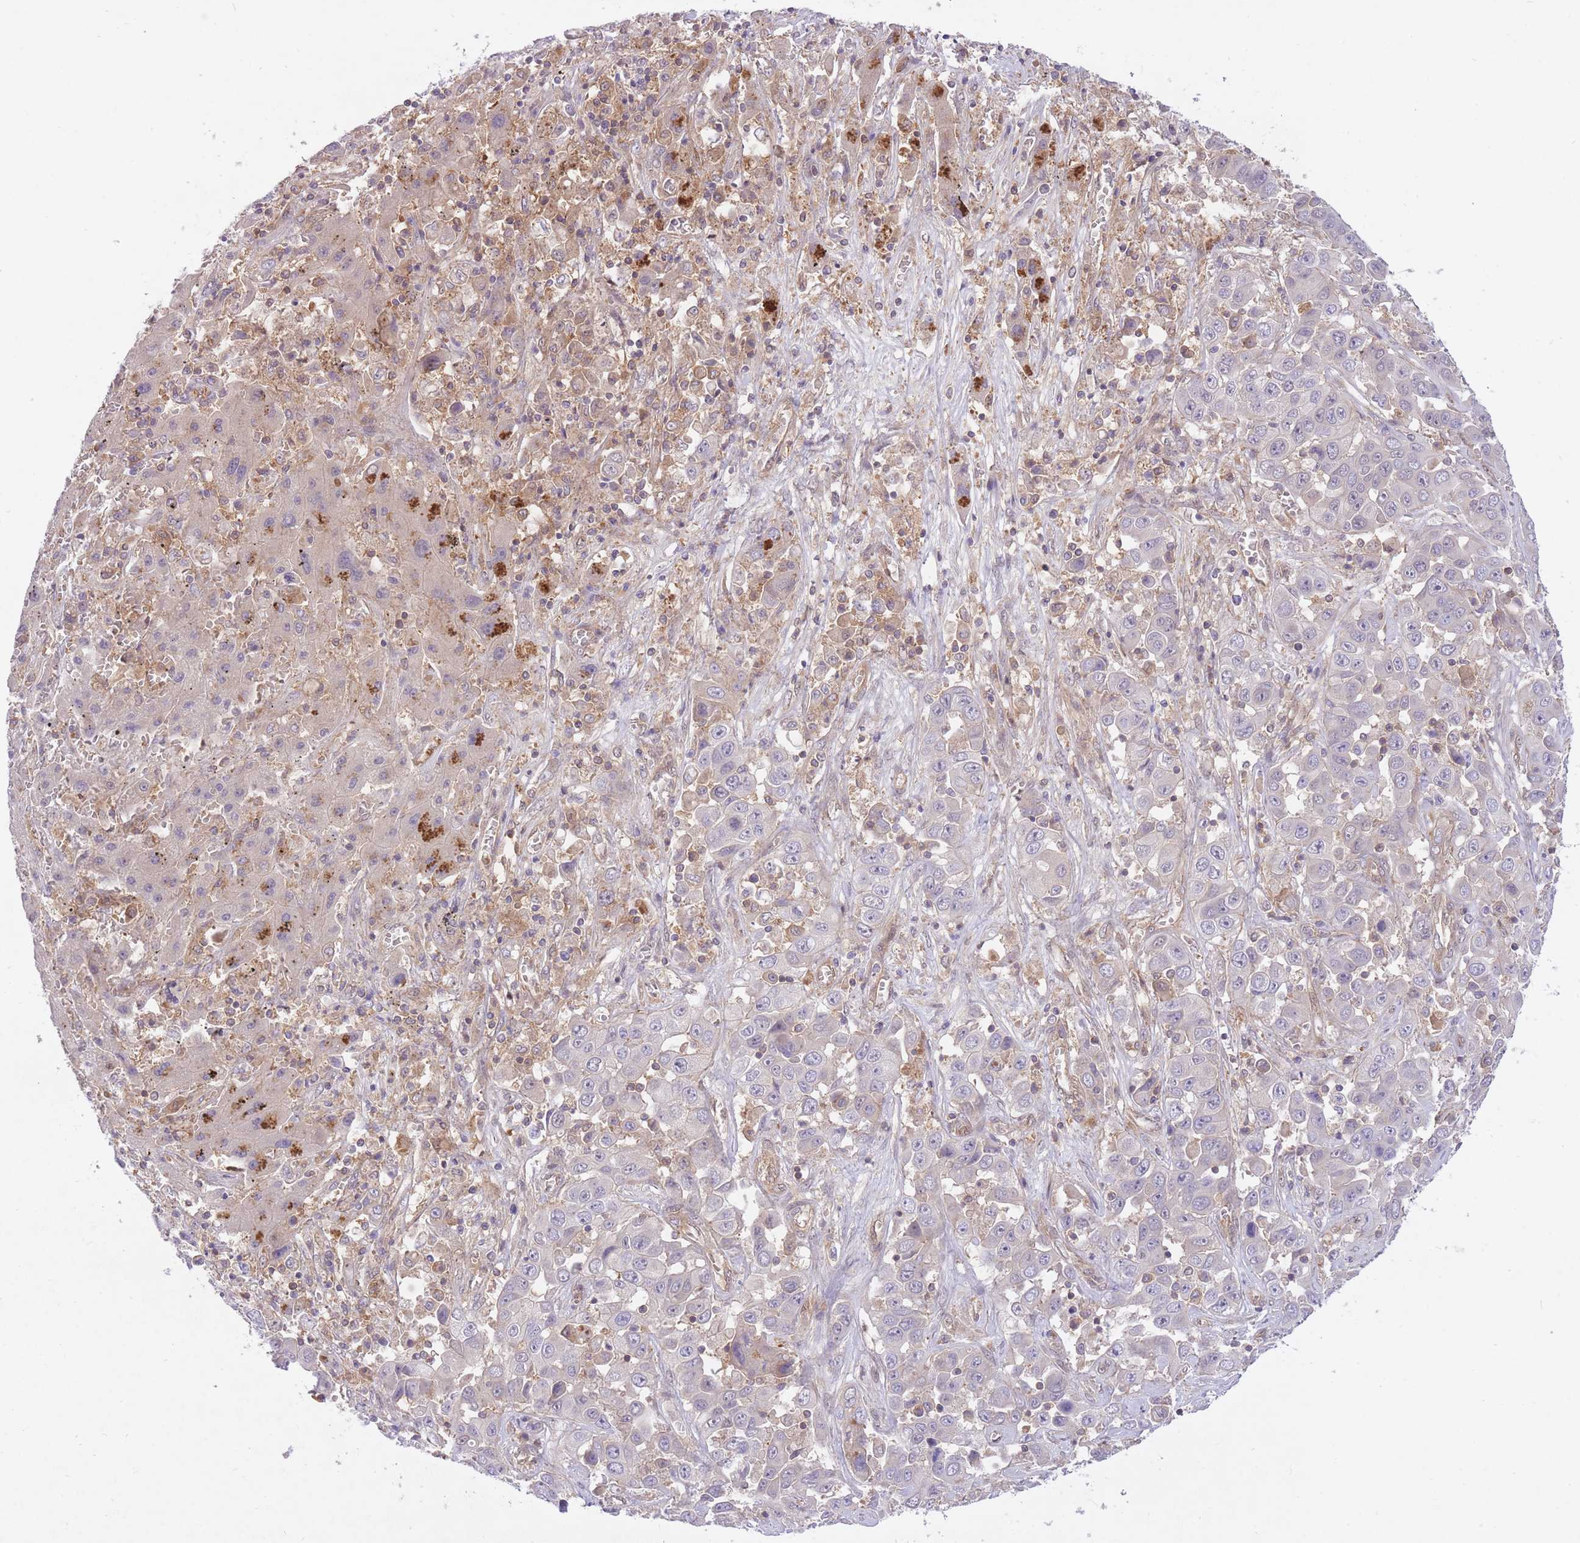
{"staining": {"intensity": "negative", "quantity": "none", "location": "none"}, "tissue": "liver cancer", "cell_type": "Tumor cells", "image_type": "cancer", "snomed": [{"axis": "morphology", "description": "Cholangiocarcinoma"}, {"axis": "topography", "description": "Liver"}], "caption": "Liver cholangiocarcinoma stained for a protein using immunohistochemistry (IHC) shows no expression tumor cells.", "gene": "PREP", "patient": {"sex": "female", "age": 52}}